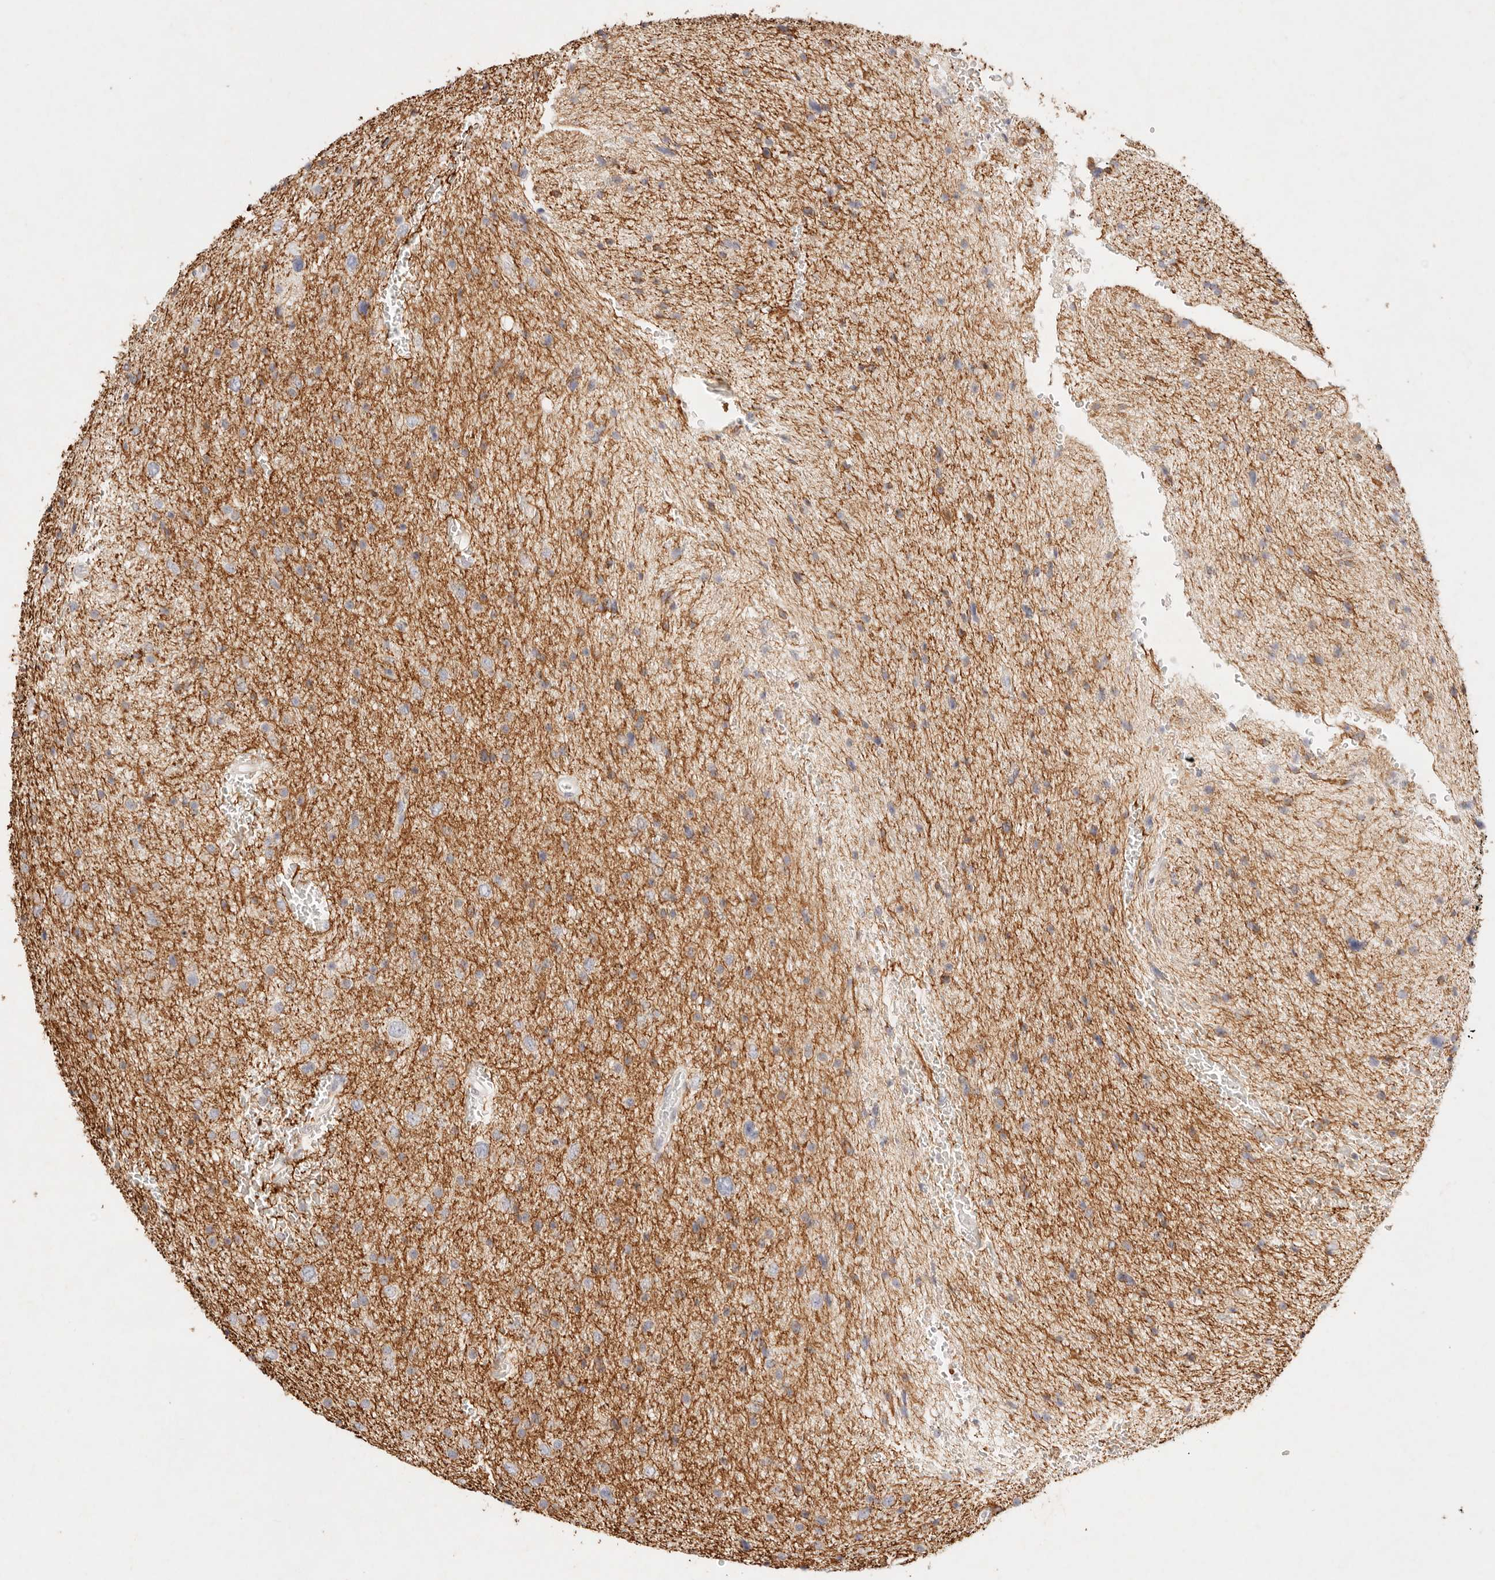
{"staining": {"intensity": "moderate", "quantity": "<25%", "location": "cytoplasmic/membranous"}, "tissue": "glioma", "cell_type": "Tumor cells", "image_type": "cancer", "snomed": [{"axis": "morphology", "description": "Glioma, malignant, Low grade"}, {"axis": "topography", "description": "Brain"}], "caption": "Protein analysis of glioma tissue shows moderate cytoplasmic/membranous positivity in about <25% of tumor cells.", "gene": "GPR84", "patient": {"sex": "female", "age": 37}}